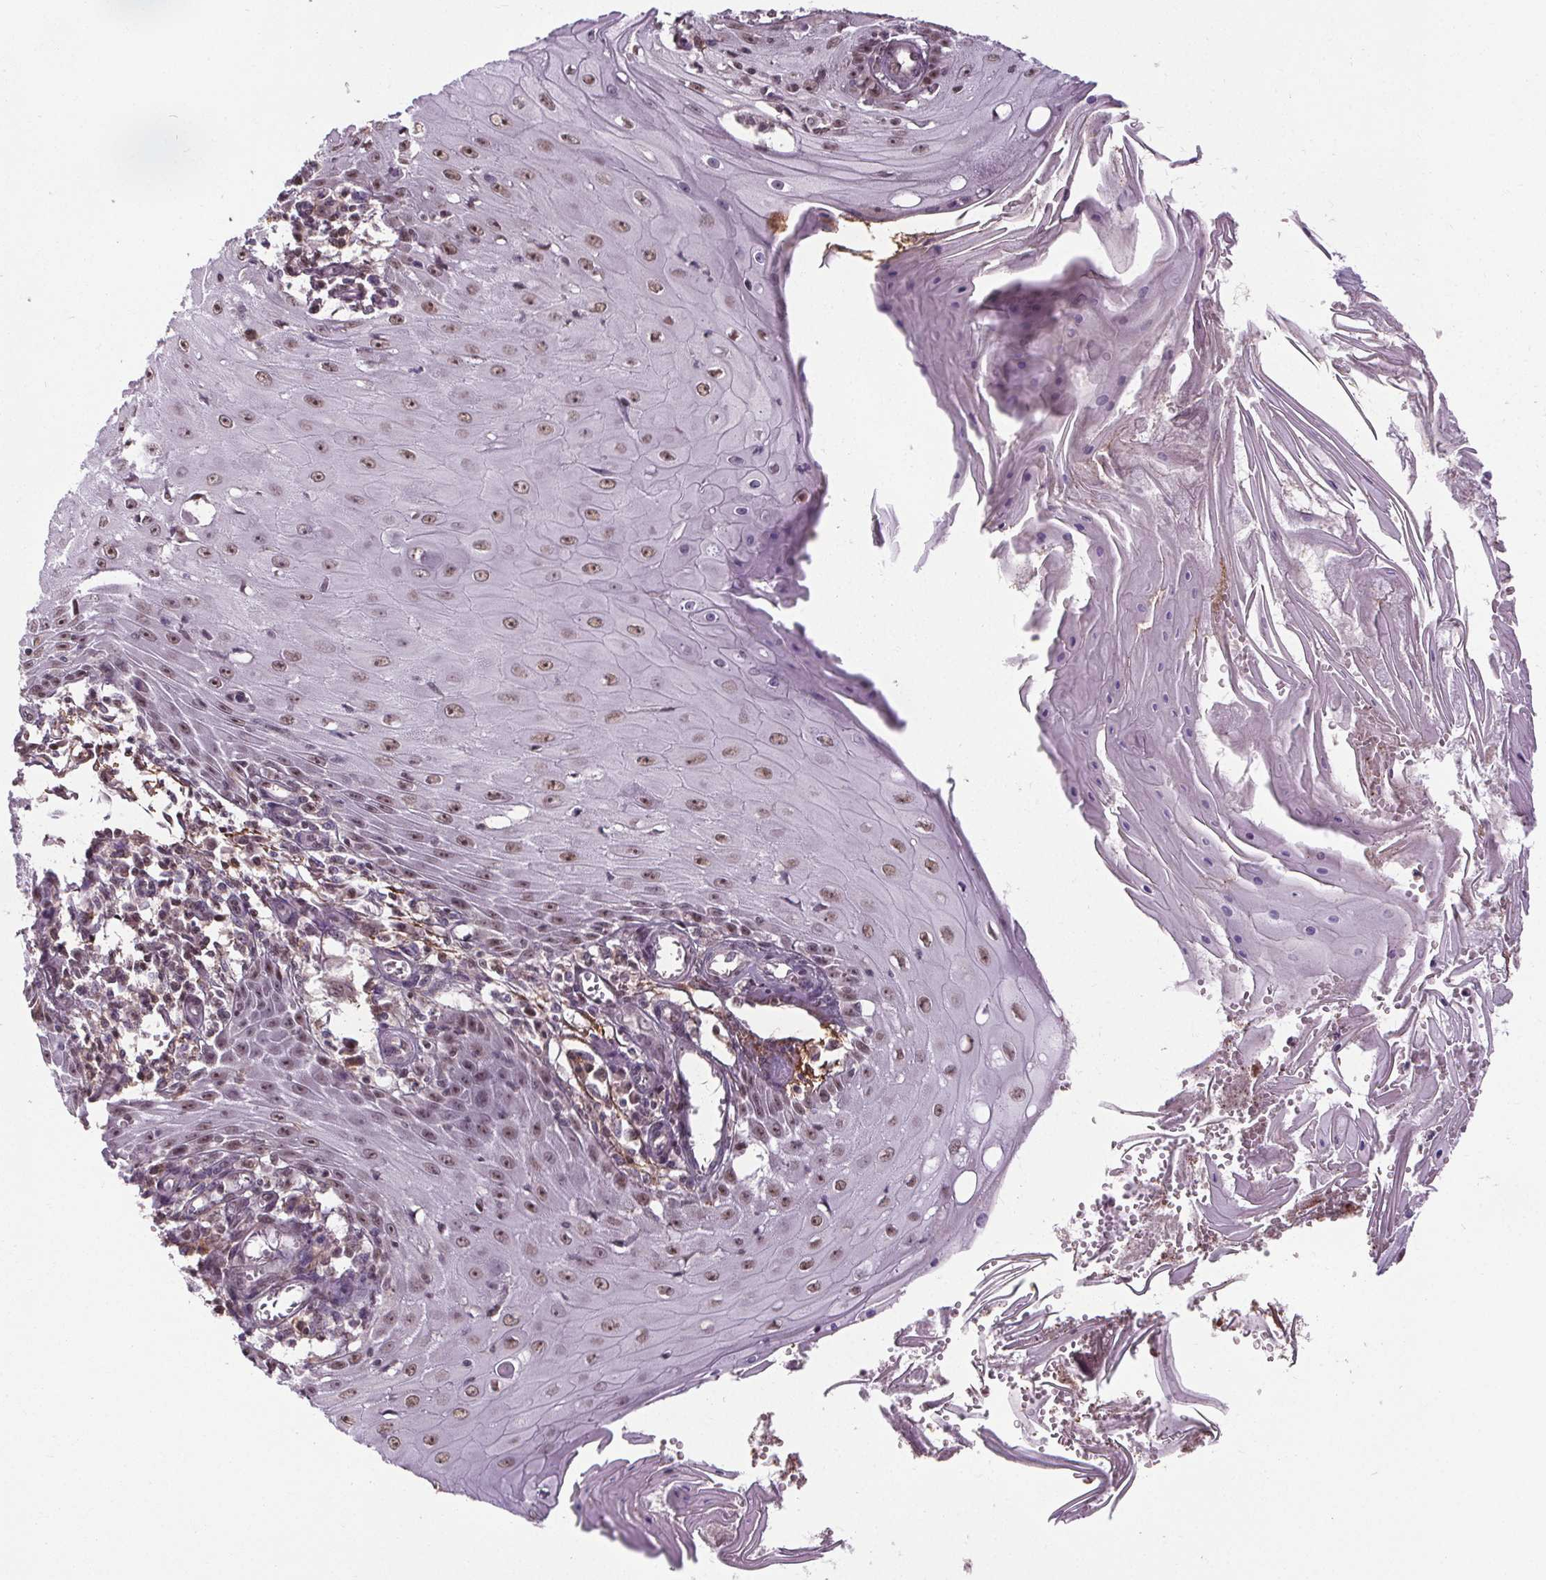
{"staining": {"intensity": "moderate", "quantity": ">75%", "location": "nuclear"}, "tissue": "skin cancer", "cell_type": "Tumor cells", "image_type": "cancer", "snomed": [{"axis": "morphology", "description": "Squamous cell carcinoma, NOS"}, {"axis": "topography", "description": "Skin"}], "caption": "Immunohistochemical staining of skin cancer exhibits medium levels of moderate nuclear protein staining in about >75% of tumor cells.", "gene": "KIAA0232", "patient": {"sex": "female", "age": 73}}